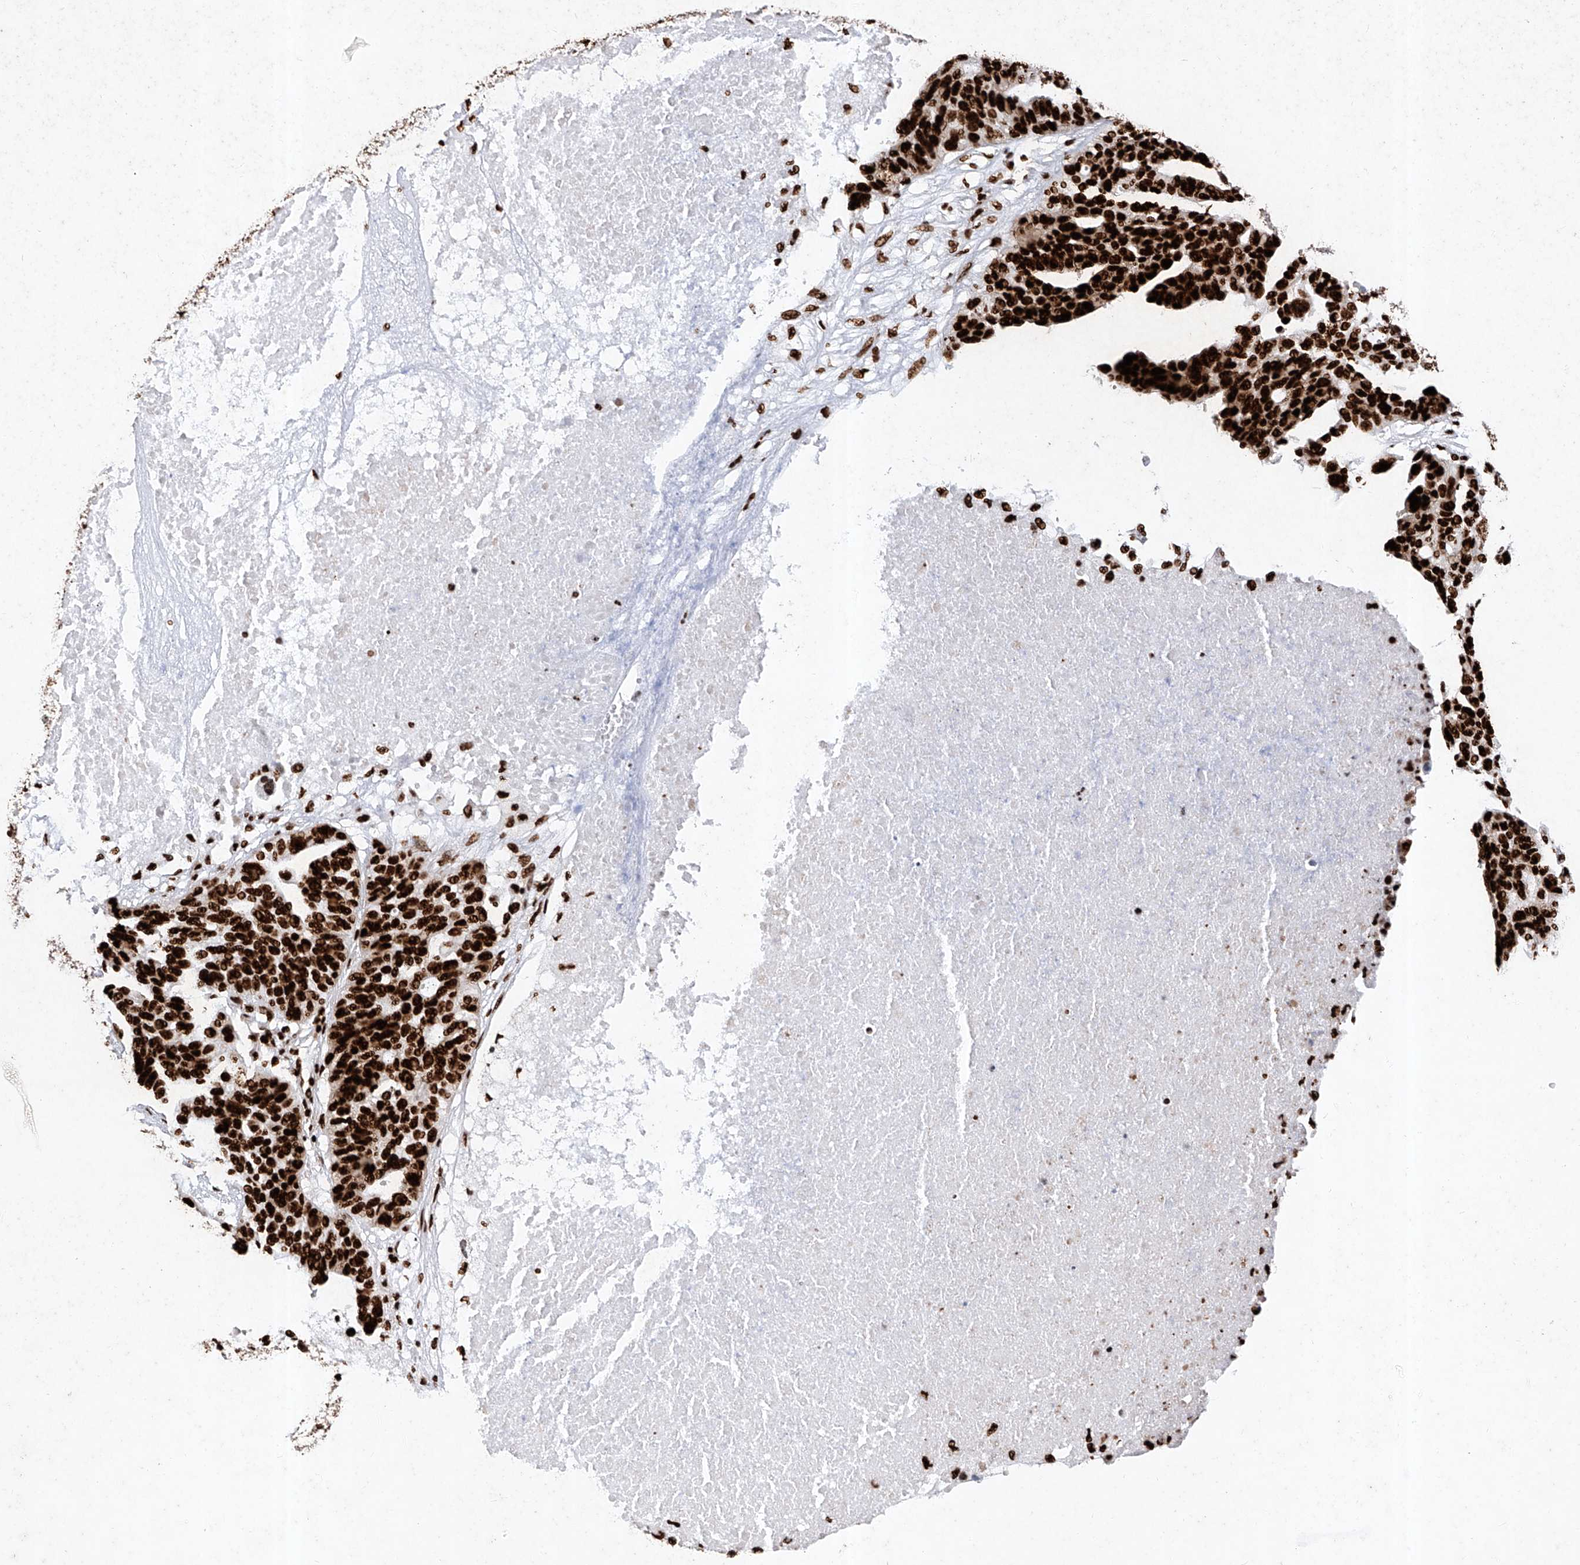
{"staining": {"intensity": "strong", "quantity": ">75%", "location": "nuclear"}, "tissue": "ovarian cancer", "cell_type": "Tumor cells", "image_type": "cancer", "snomed": [{"axis": "morphology", "description": "Cystadenocarcinoma, serous, NOS"}, {"axis": "topography", "description": "Ovary"}], "caption": "A histopathology image showing strong nuclear expression in approximately >75% of tumor cells in ovarian serous cystadenocarcinoma, as visualized by brown immunohistochemical staining.", "gene": "SRSF6", "patient": {"sex": "female", "age": 59}}